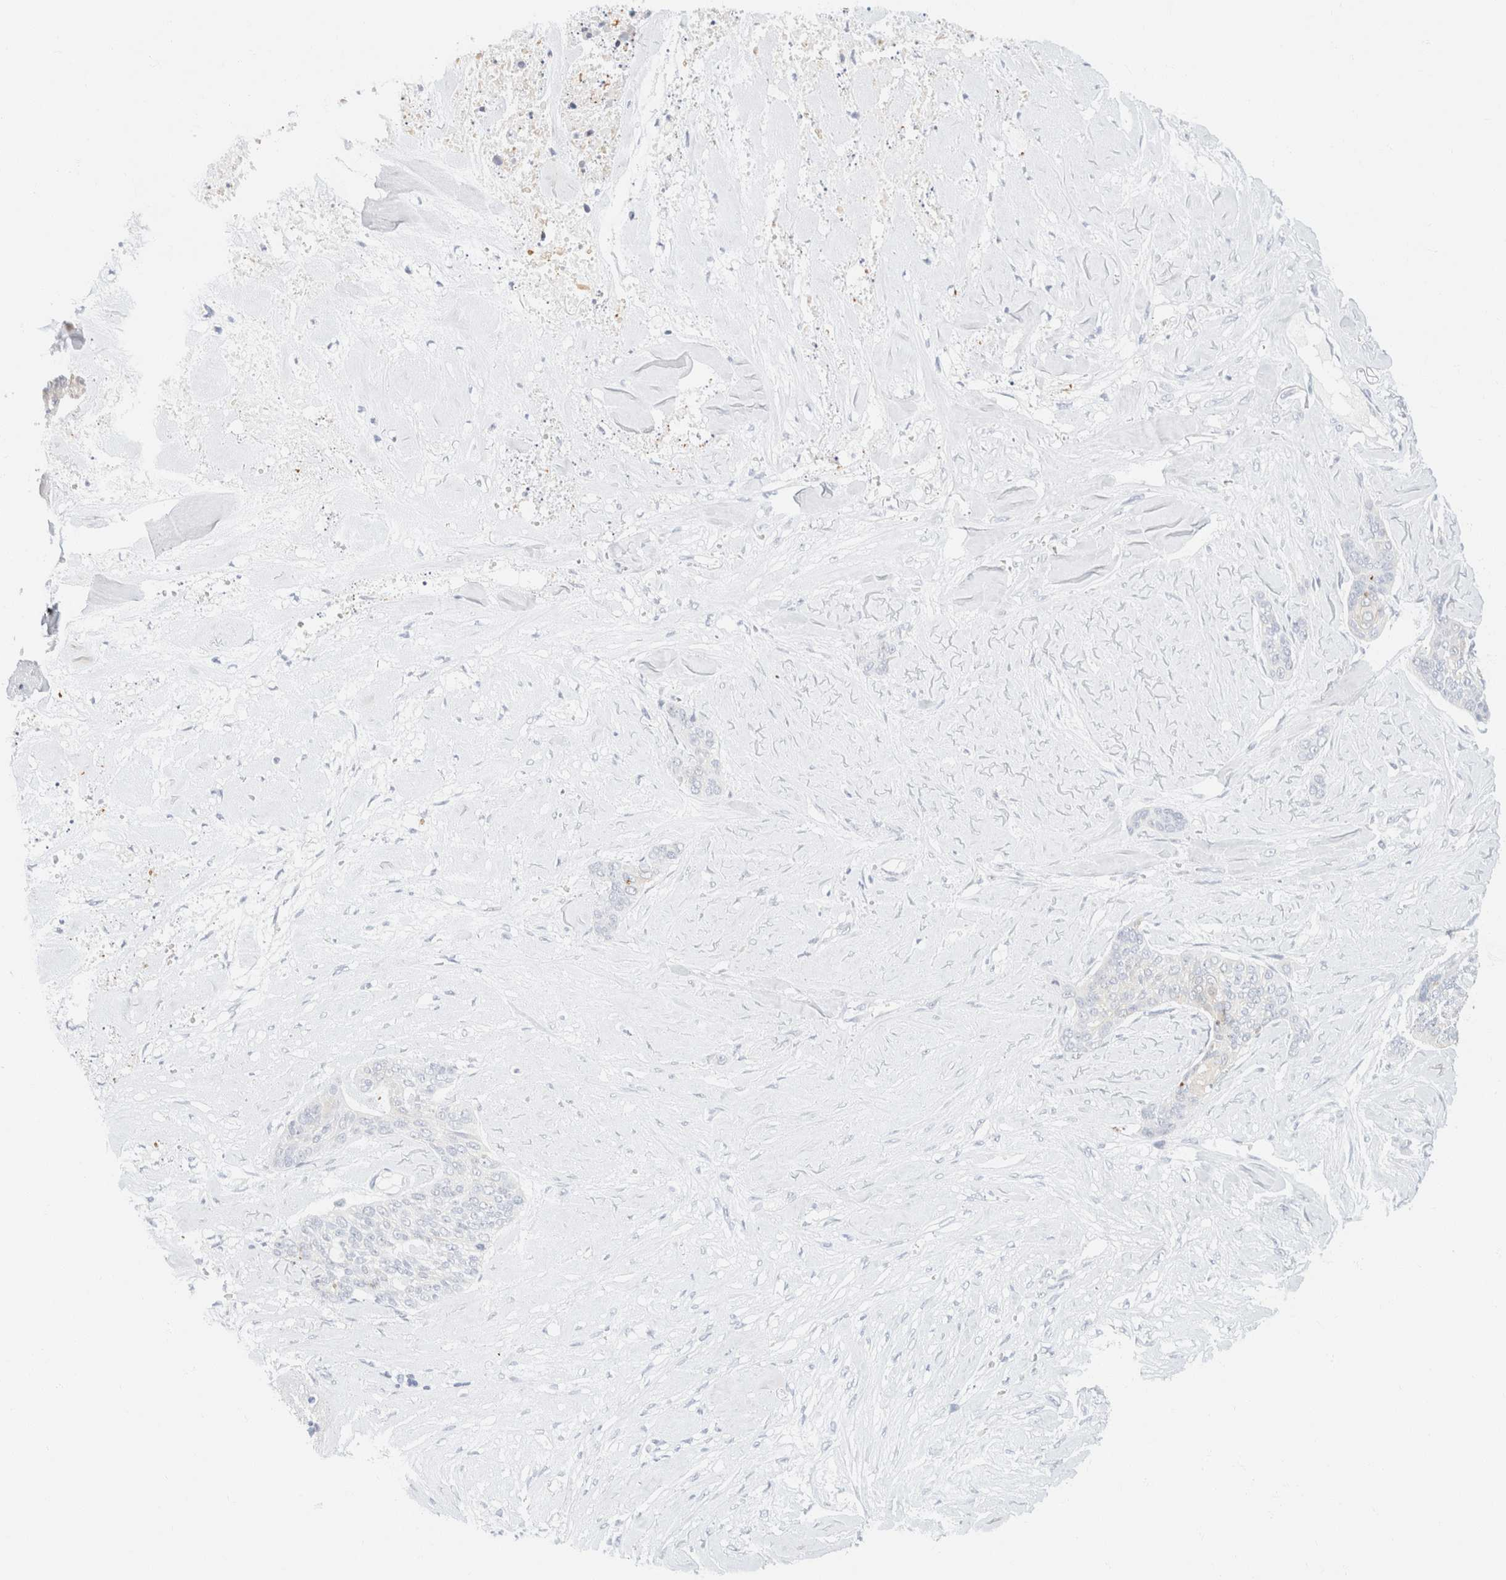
{"staining": {"intensity": "negative", "quantity": "none", "location": "none"}, "tissue": "skin cancer", "cell_type": "Tumor cells", "image_type": "cancer", "snomed": [{"axis": "morphology", "description": "Basal cell carcinoma"}, {"axis": "topography", "description": "Skin"}], "caption": "Tumor cells are negative for brown protein staining in skin cancer.", "gene": "KRT20", "patient": {"sex": "female", "age": 64}}